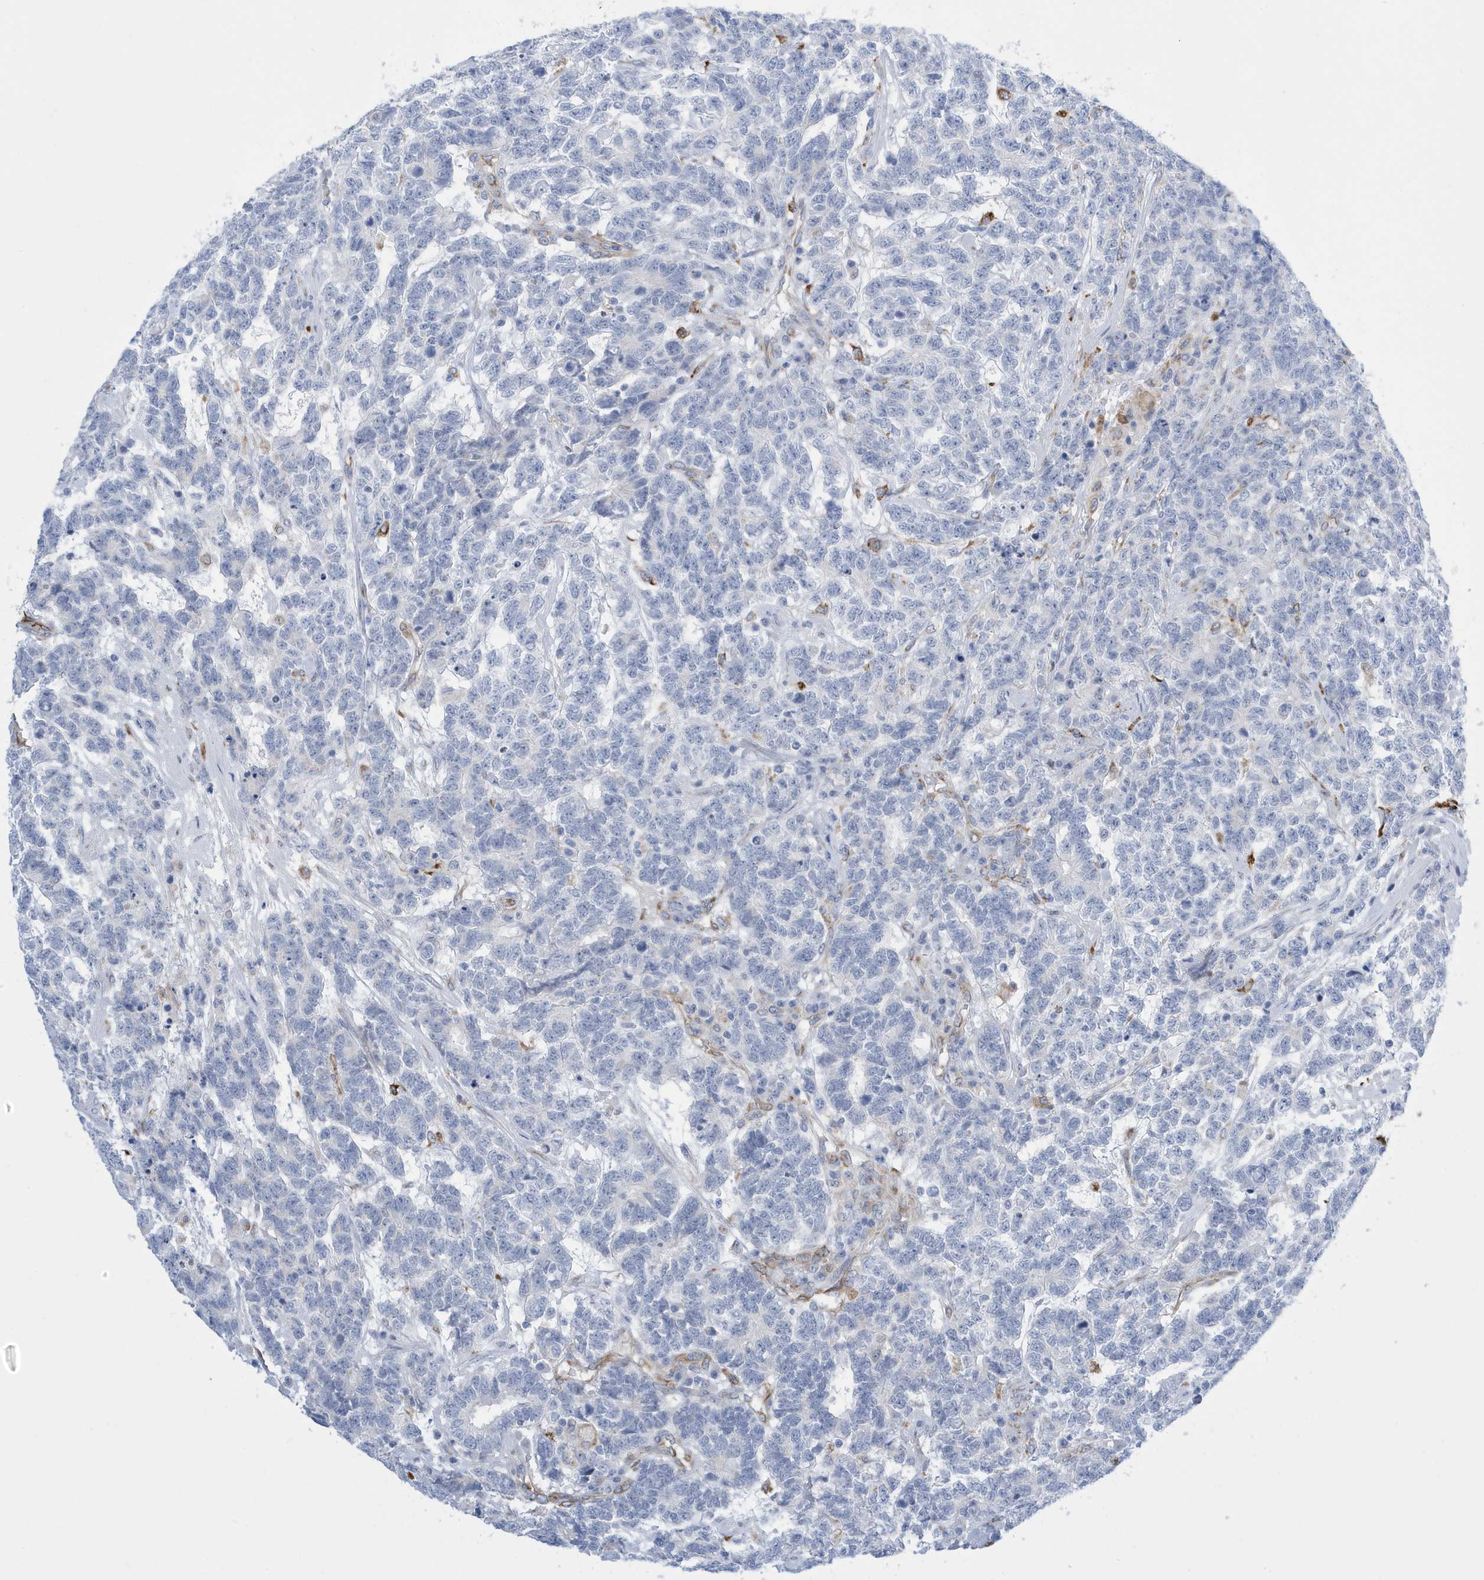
{"staining": {"intensity": "negative", "quantity": "none", "location": "none"}, "tissue": "testis cancer", "cell_type": "Tumor cells", "image_type": "cancer", "snomed": [{"axis": "morphology", "description": "Carcinoma, Embryonal, NOS"}, {"axis": "topography", "description": "Testis"}], "caption": "The micrograph shows no significant staining in tumor cells of testis embryonal carcinoma.", "gene": "SEMA3F", "patient": {"sex": "male", "age": 26}}